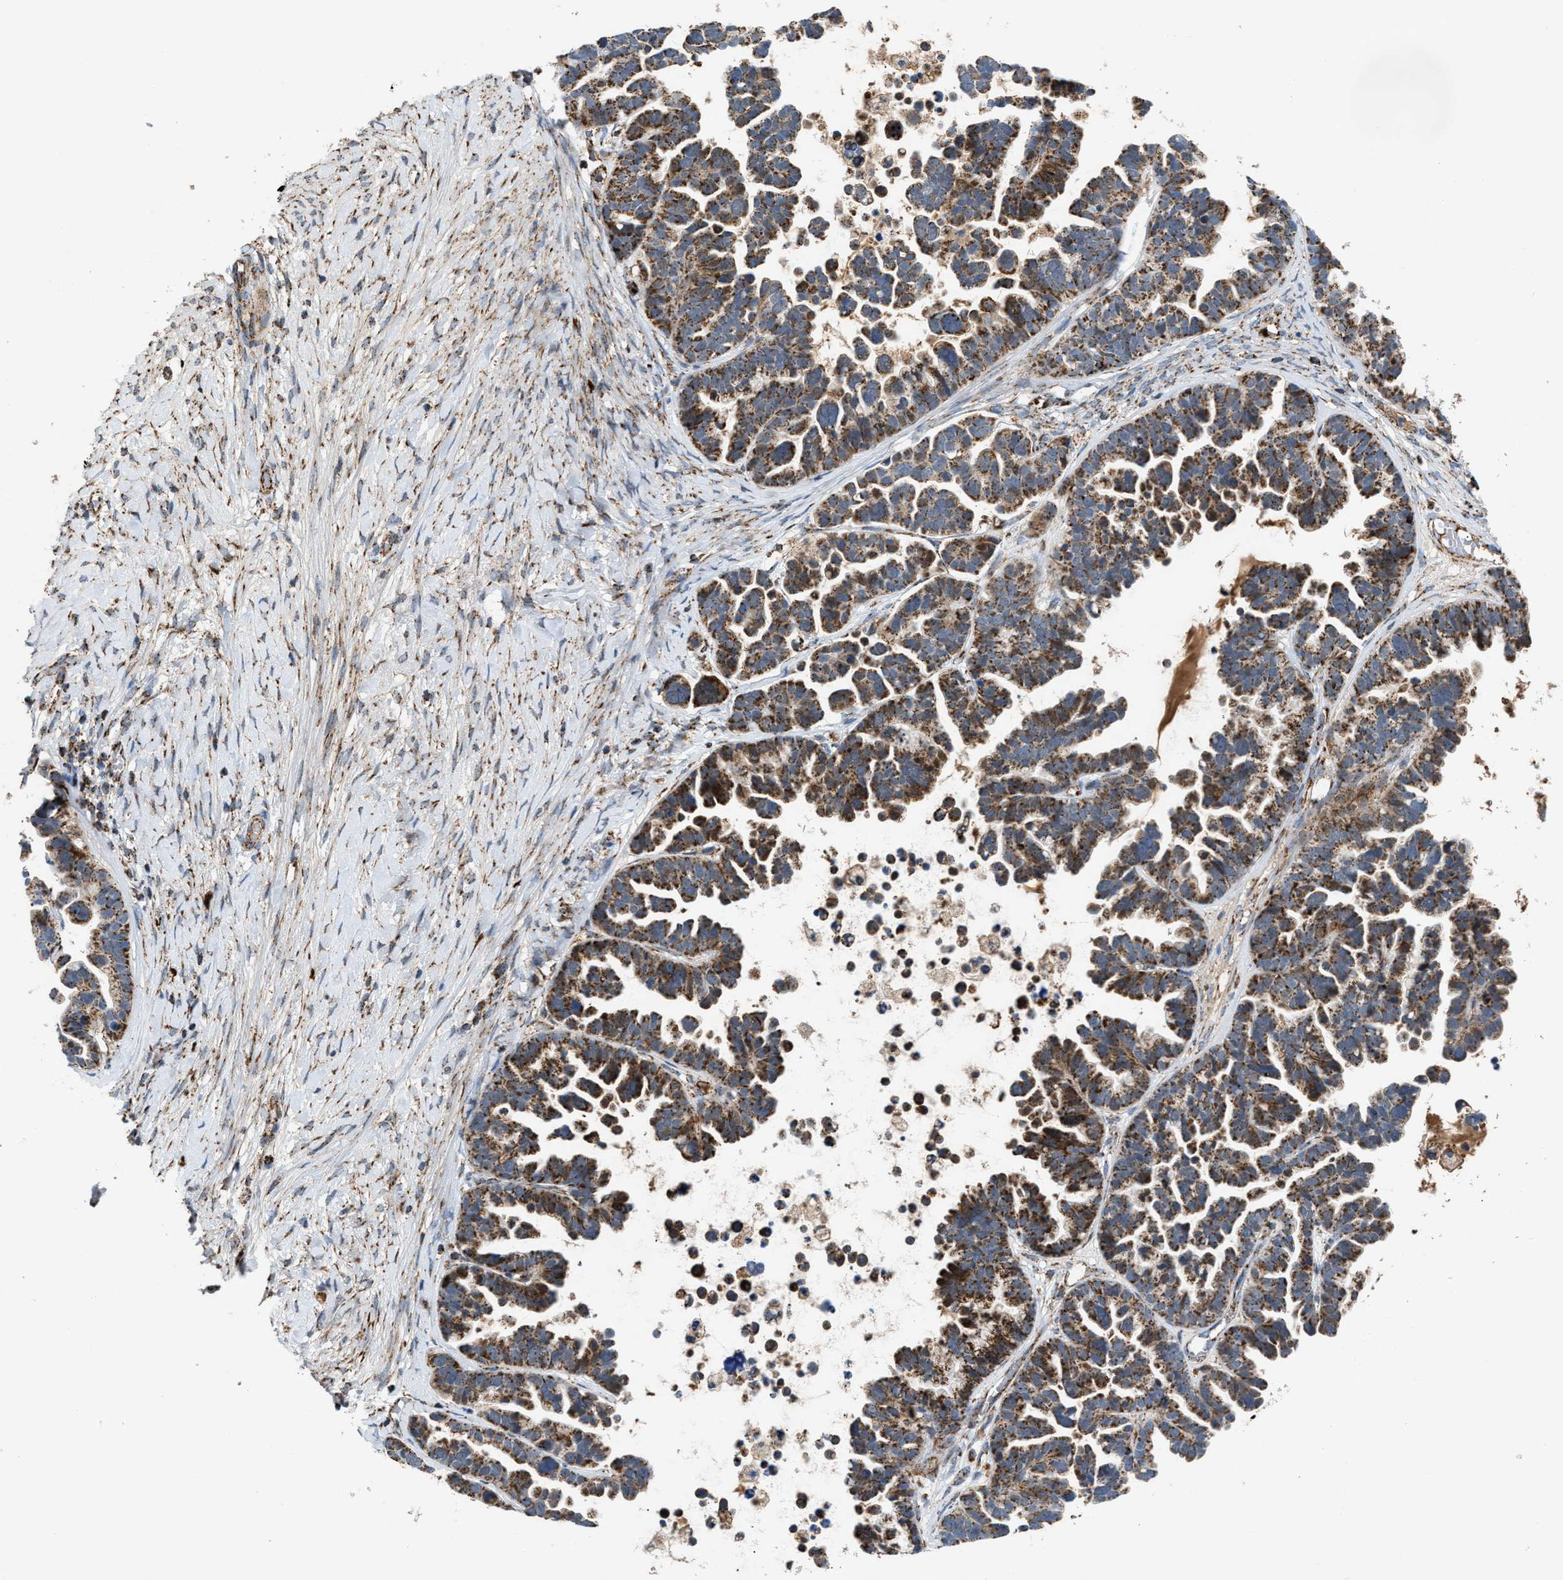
{"staining": {"intensity": "moderate", "quantity": ">75%", "location": "cytoplasmic/membranous"}, "tissue": "ovarian cancer", "cell_type": "Tumor cells", "image_type": "cancer", "snomed": [{"axis": "morphology", "description": "Cystadenocarcinoma, serous, NOS"}, {"axis": "topography", "description": "Ovary"}], "caption": "This photomicrograph exhibits ovarian cancer (serous cystadenocarcinoma) stained with immunohistochemistry (IHC) to label a protein in brown. The cytoplasmic/membranous of tumor cells show moderate positivity for the protein. Nuclei are counter-stained blue.", "gene": "PMPCA", "patient": {"sex": "female", "age": 56}}